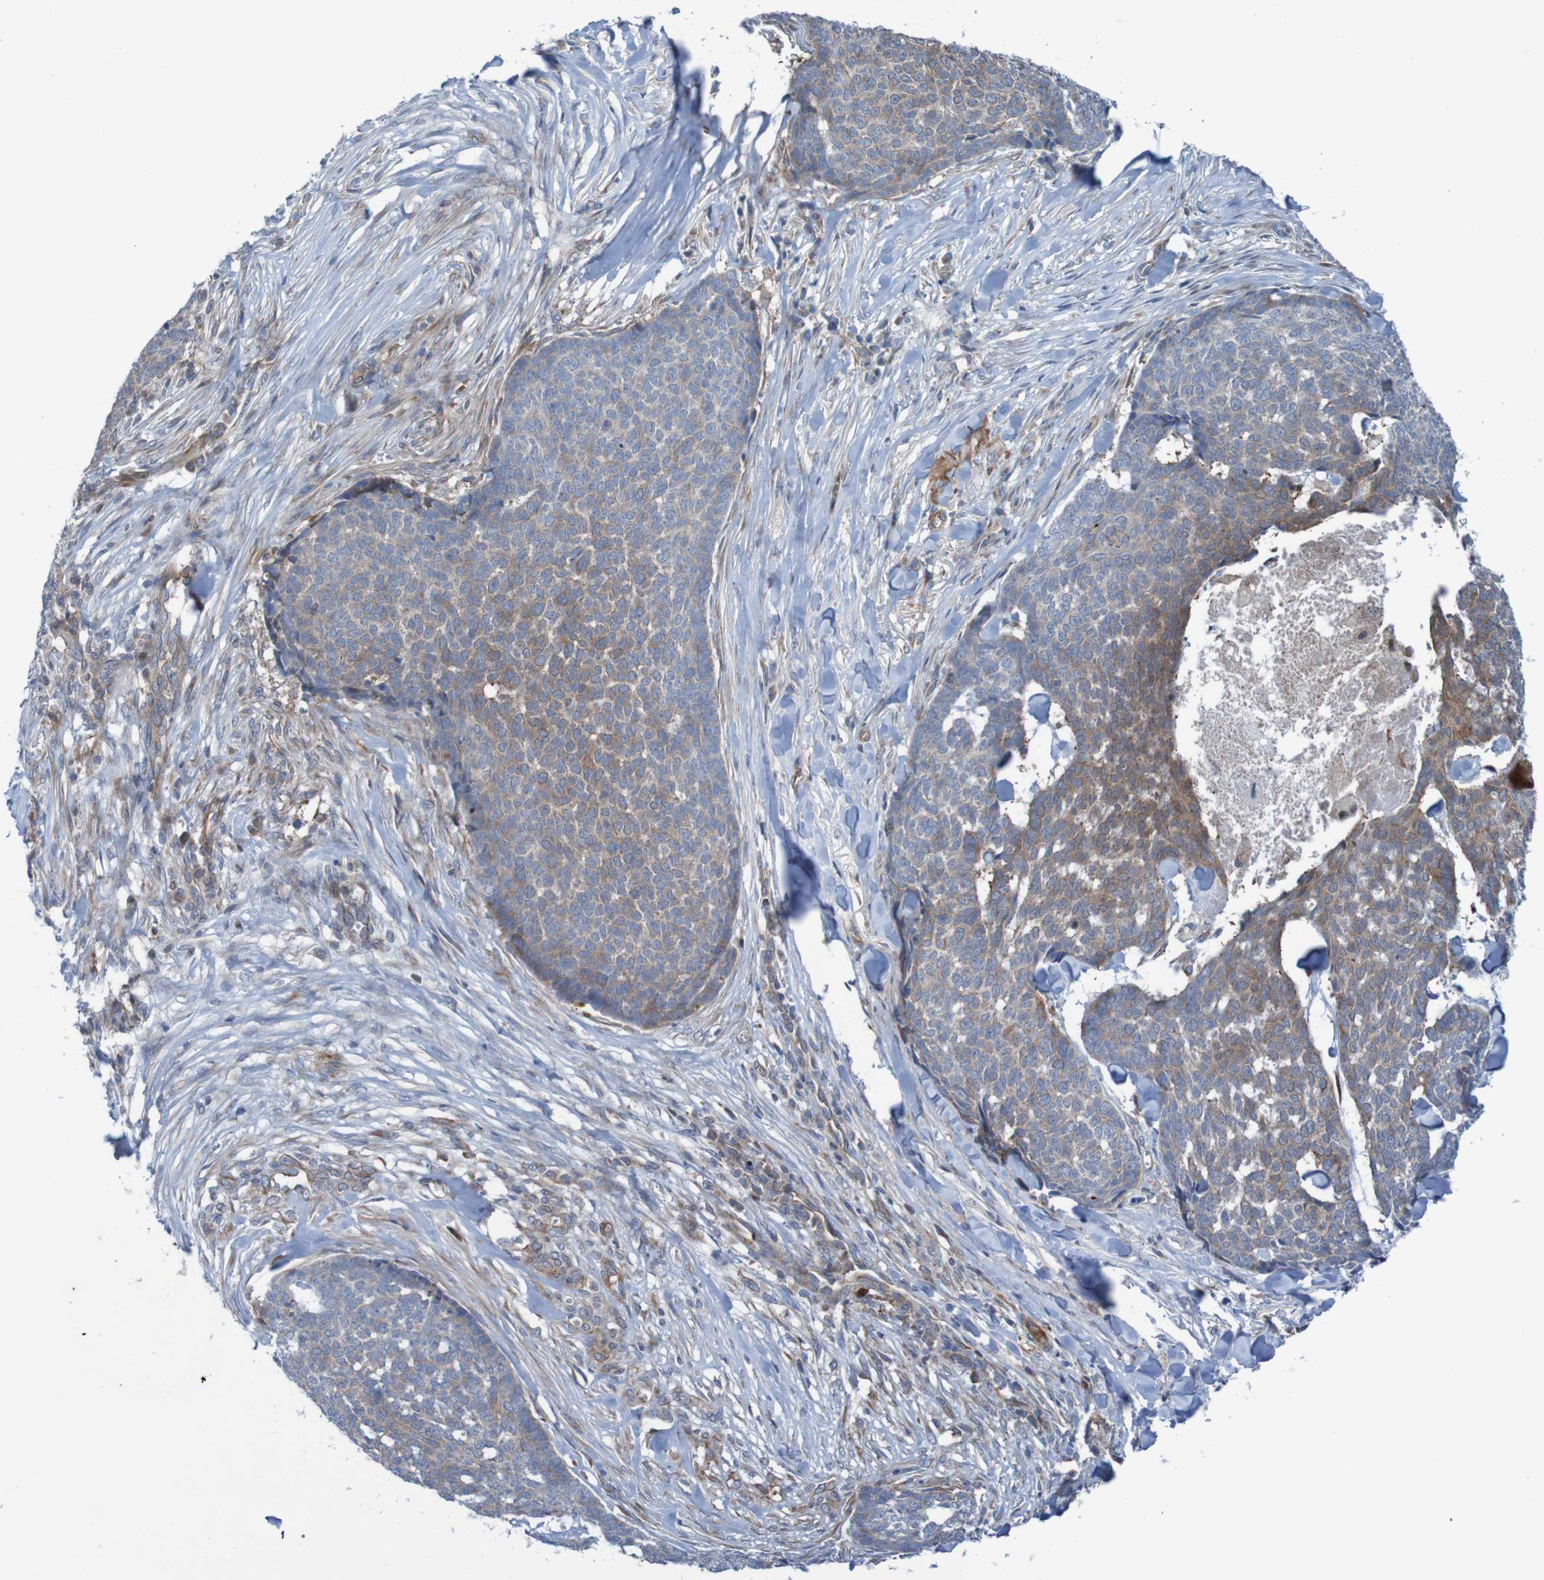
{"staining": {"intensity": "moderate", "quantity": "<25%", "location": "cytoplasmic/membranous"}, "tissue": "skin cancer", "cell_type": "Tumor cells", "image_type": "cancer", "snomed": [{"axis": "morphology", "description": "Basal cell carcinoma"}, {"axis": "topography", "description": "Skin"}], "caption": "IHC histopathology image of neoplastic tissue: human skin cancer (basal cell carcinoma) stained using immunohistochemistry (IHC) exhibits low levels of moderate protein expression localized specifically in the cytoplasmic/membranous of tumor cells, appearing as a cytoplasmic/membranous brown color.", "gene": "ANGPT4", "patient": {"sex": "male", "age": 84}}